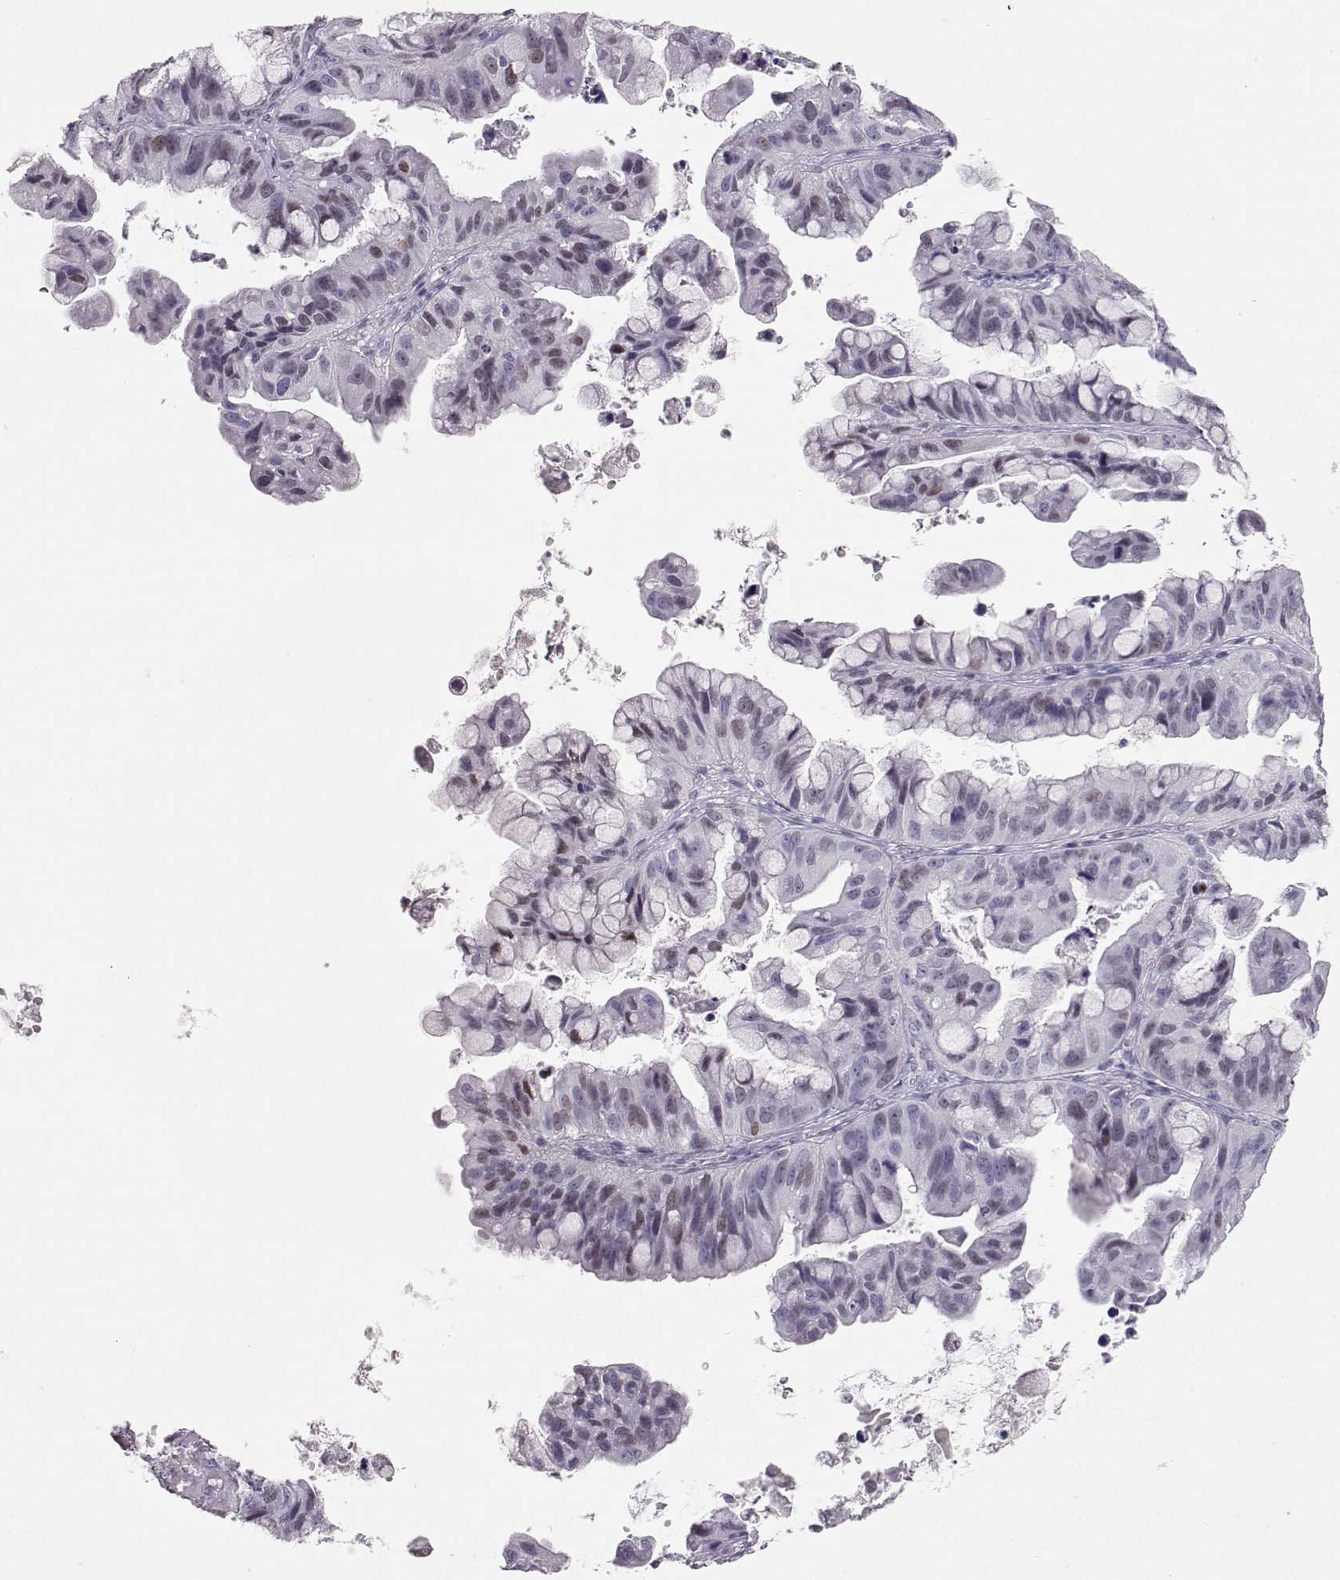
{"staining": {"intensity": "weak", "quantity": "<25%", "location": "nuclear"}, "tissue": "ovarian cancer", "cell_type": "Tumor cells", "image_type": "cancer", "snomed": [{"axis": "morphology", "description": "Cystadenocarcinoma, mucinous, NOS"}, {"axis": "topography", "description": "Ovary"}], "caption": "A high-resolution photomicrograph shows IHC staining of ovarian cancer (mucinous cystadenocarcinoma), which demonstrates no significant expression in tumor cells.", "gene": "MIP", "patient": {"sex": "female", "age": 76}}